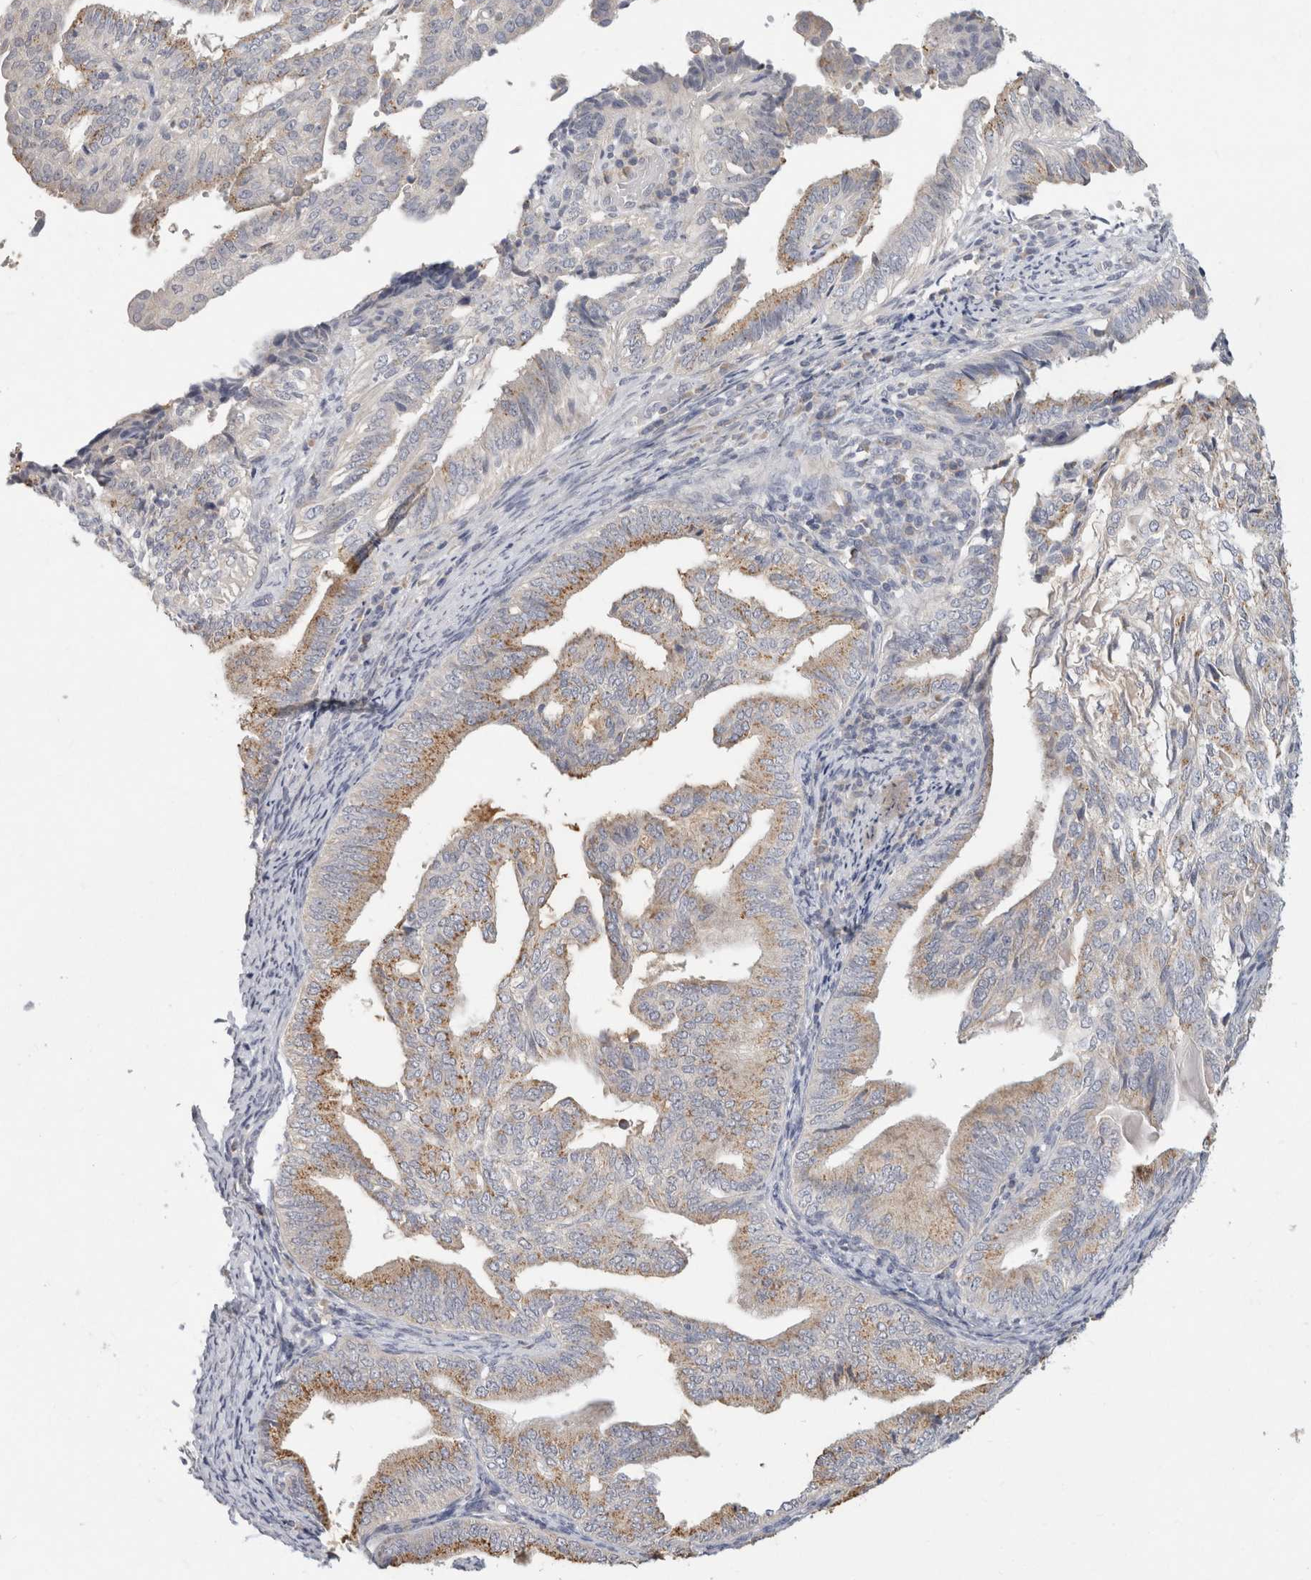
{"staining": {"intensity": "negative", "quantity": "none", "location": "none"}, "tissue": "endometrial cancer", "cell_type": "Tumor cells", "image_type": "cancer", "snomed": [{"axis": "morphology", "description": "Adenocarcinoma, NOS"}, {"axis": "topography", "description": "Endometrium"}], "caption": "Endometrial cancer was stained to show a protein in brown. There is no significant expression in tumor cells.", "gene": "CHRM4", "patient": {"sex": "female", "age": 58}}